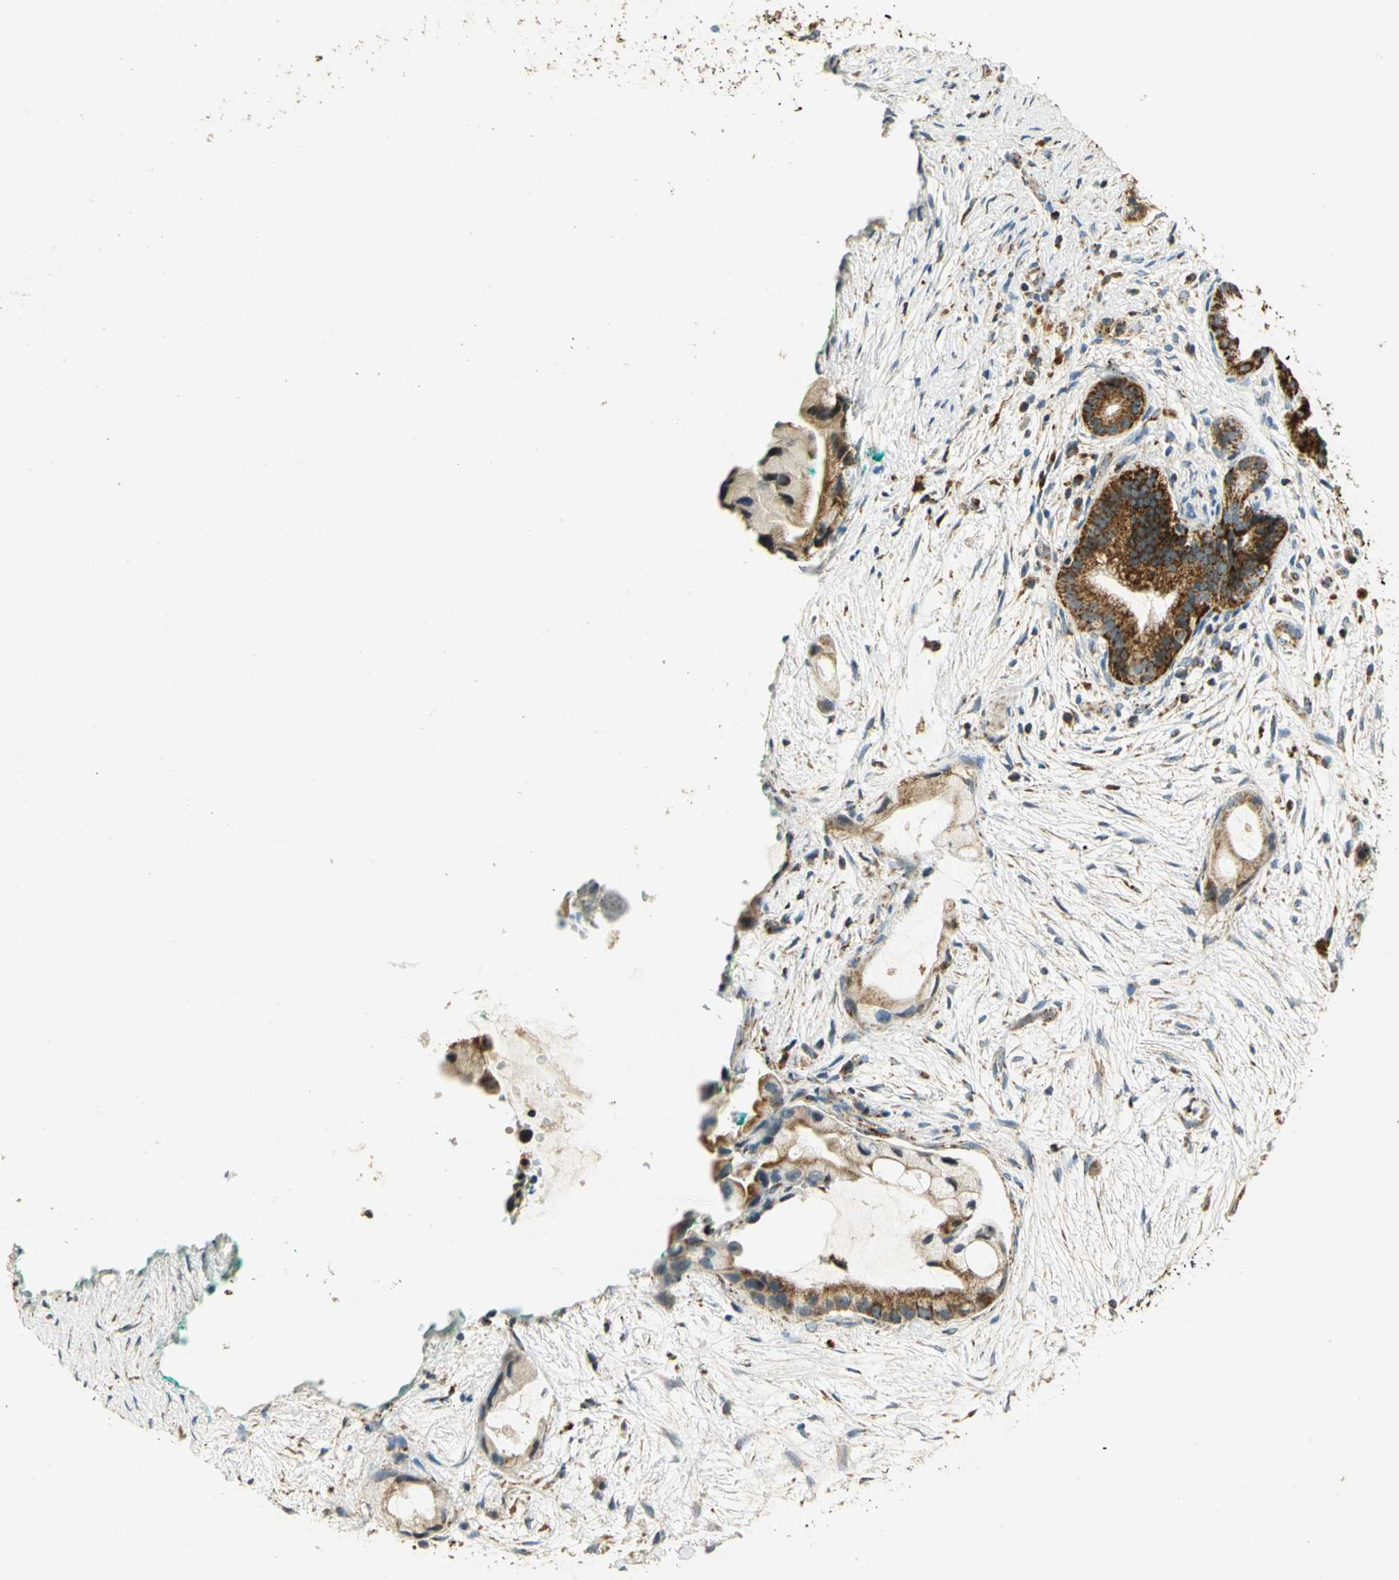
{"staining": {"intensity": "weak", "quantity": ">75%", "location": "cytoplasmic/membranous"}, "tissue": "pancreatic cancer", "cell_type": "Tumor cells", "image_type": "cancer", "snomed": [{"axis": "morphology", "description": "Adenocarcinoma, NOS"}, {"axis": "topography", "description": "Pancreas"}], "caption": "Tumor cells display low levels of weak cytoplasmic/membranous positivity in approximately >75% of cells in adenocarcinoma (pancreatic). (IHC, brightfield microscopy, high magnification).", "gene": "HDHD5", "patient": {"sex": "female", "age": 59}}